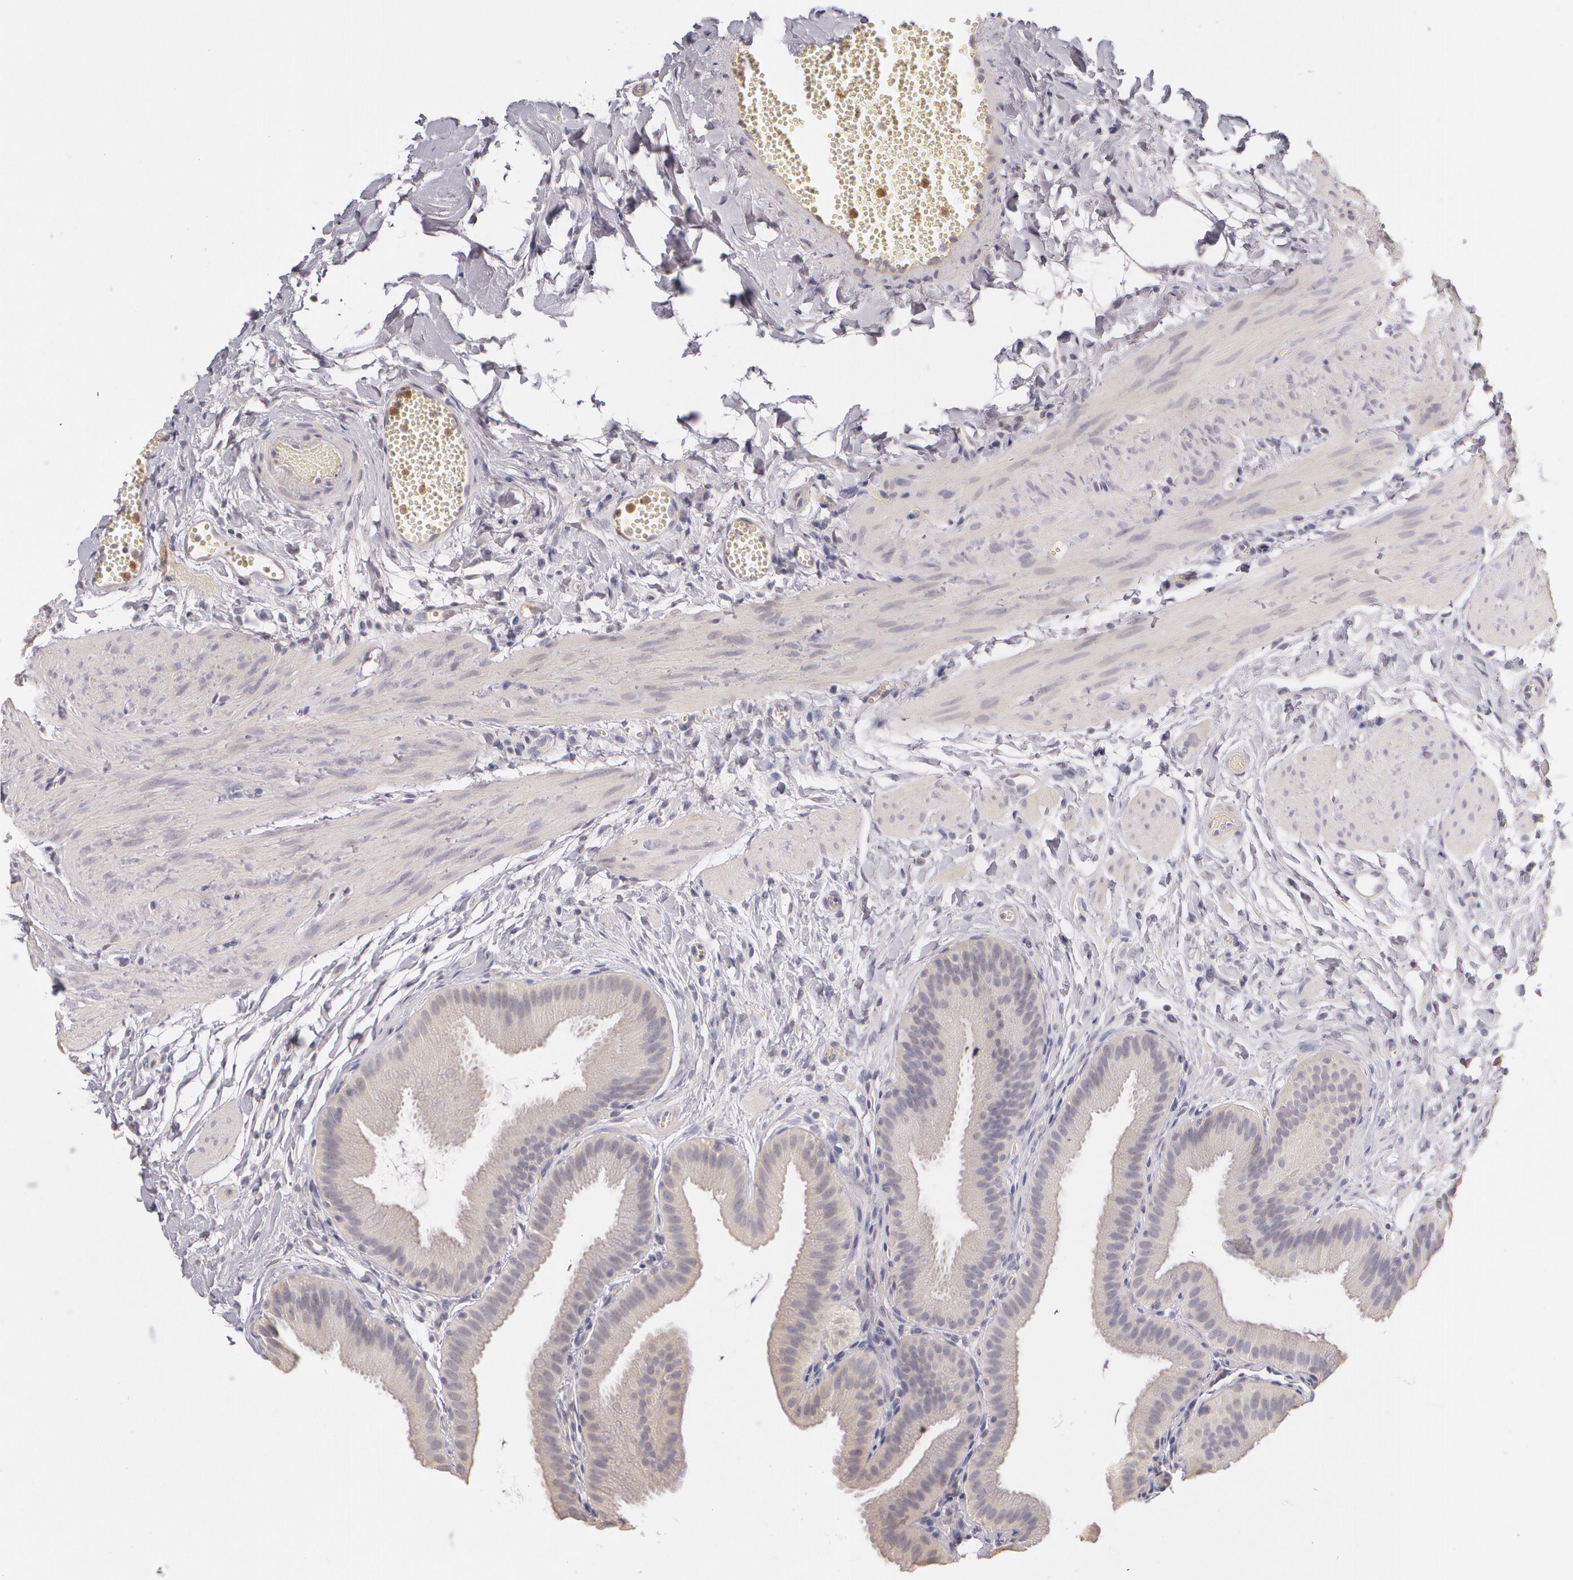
{"staining": {"intensity": "weak", "quantity": ">75%", "location": "cytoplasmic/membranous"}, "tissue": "gallbladder", "cell_type": "Glandular cells", "image_type": "normal", "snomed": [{"axis": "morphology", "description": "Normal tissue, NOS"}, {"axis": "topography", "description": "Gallbladder"}], "caption": "A brown stain shows weak cytoplasmic/membranous staining of a protein in glandular cells of normal gallbladder. Immunohistochemistry stains the protein in brown and the nuclei are stained blue.", "gene": "LRG1", "patient": {"sex": "female", "age": 63}}